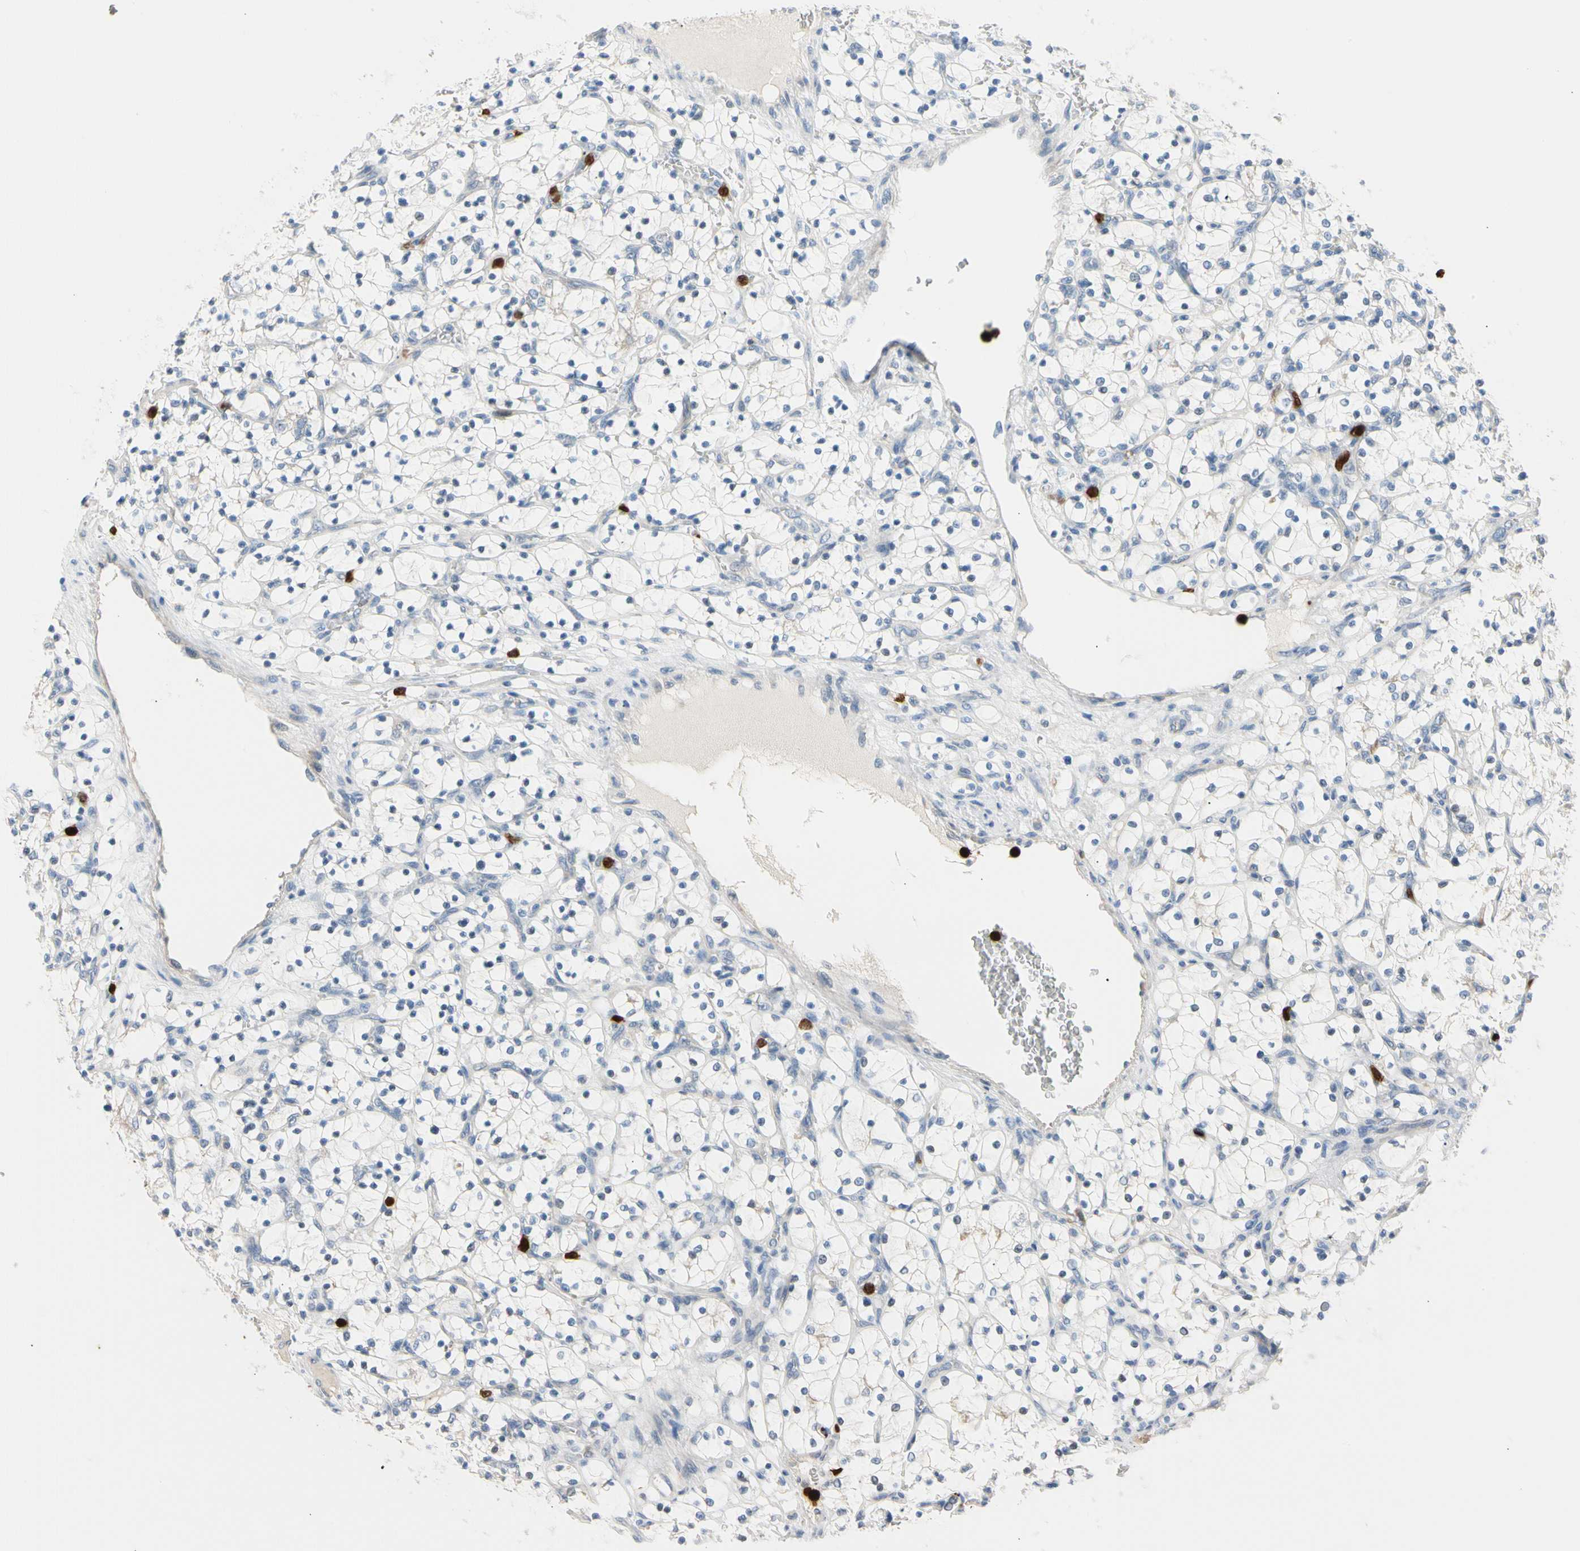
{"staining": {"intensity": "negative", "quantity": "none", "location": "none"}, "tissue": "renal cancer", "cell_type": "Tumor cells", "image_type": "cancer", "snomed": [{"axis": "morphology", "description": "Adenocarcinoma, NOS"}, {"axis": "topography", "description": "Kidney"}], "caption": "Renal cancer (adenocarcinoma) was stained to show a protein in brown. There is no significant expression in tumor cells.", "gene": "TRAF5", "patient": {"sex": "female", "age": 69}}